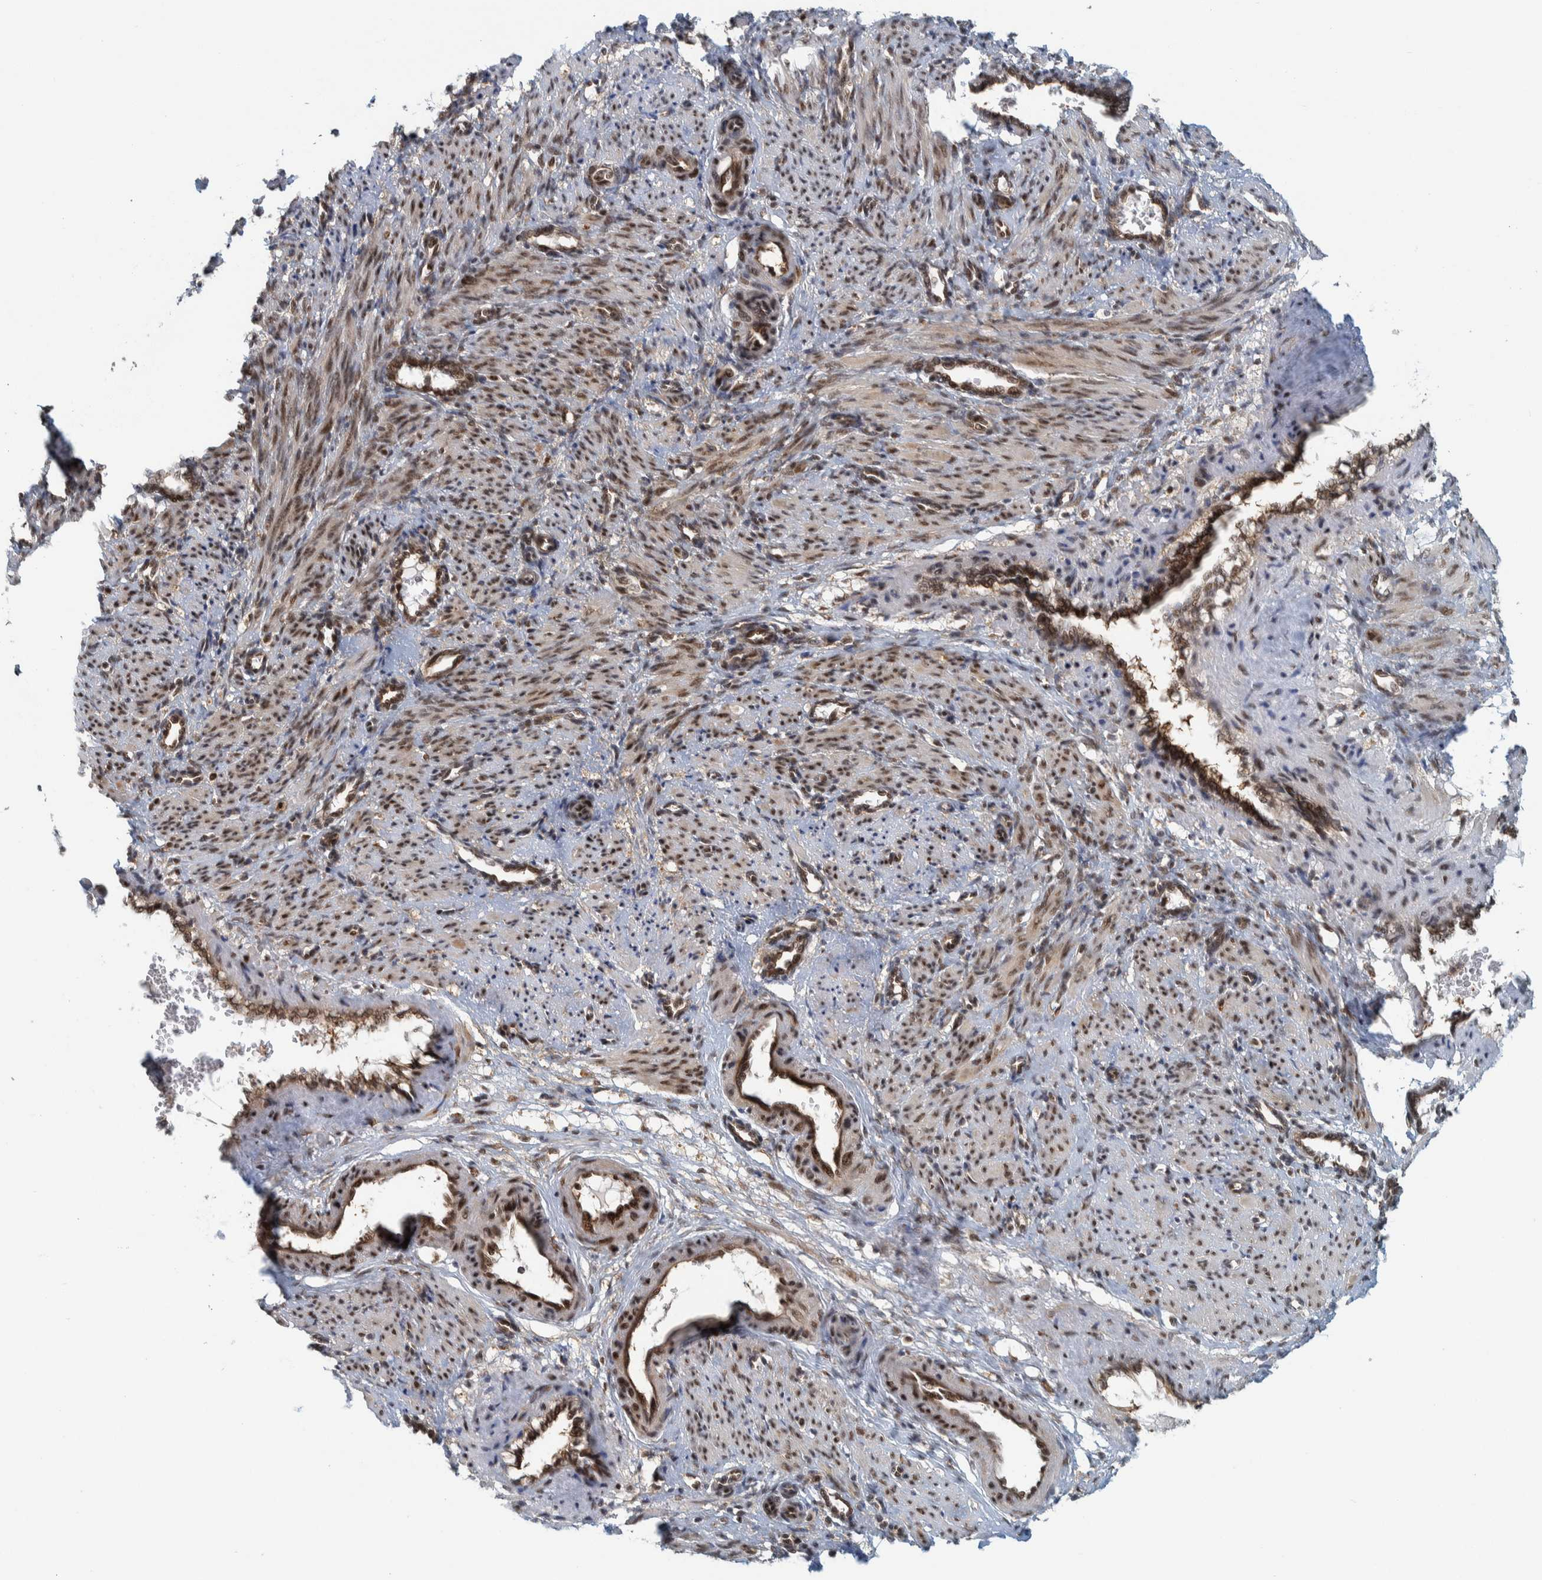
{"staining": {"intensity": "strong", "quantity": ">75%", "location": "nuclear"}, "tissue": "smooth muscle", "cell_type": "Smooth muscle cells", "image_type": "normal", "snomed": [{"axis": "morphology", "description": "Normal tissue, NOS"}, {"axis": "topography", "description": "Endometrium"}], "caption": "Immunohistochemistry image of unremarkable smooth muscle stained for a protein (brown), which shows high levels of strong nuclear expression in about >75% of smooth muscle cells.", "gene": "COPS3", "patient": {"sex": "female", "age": 33}}